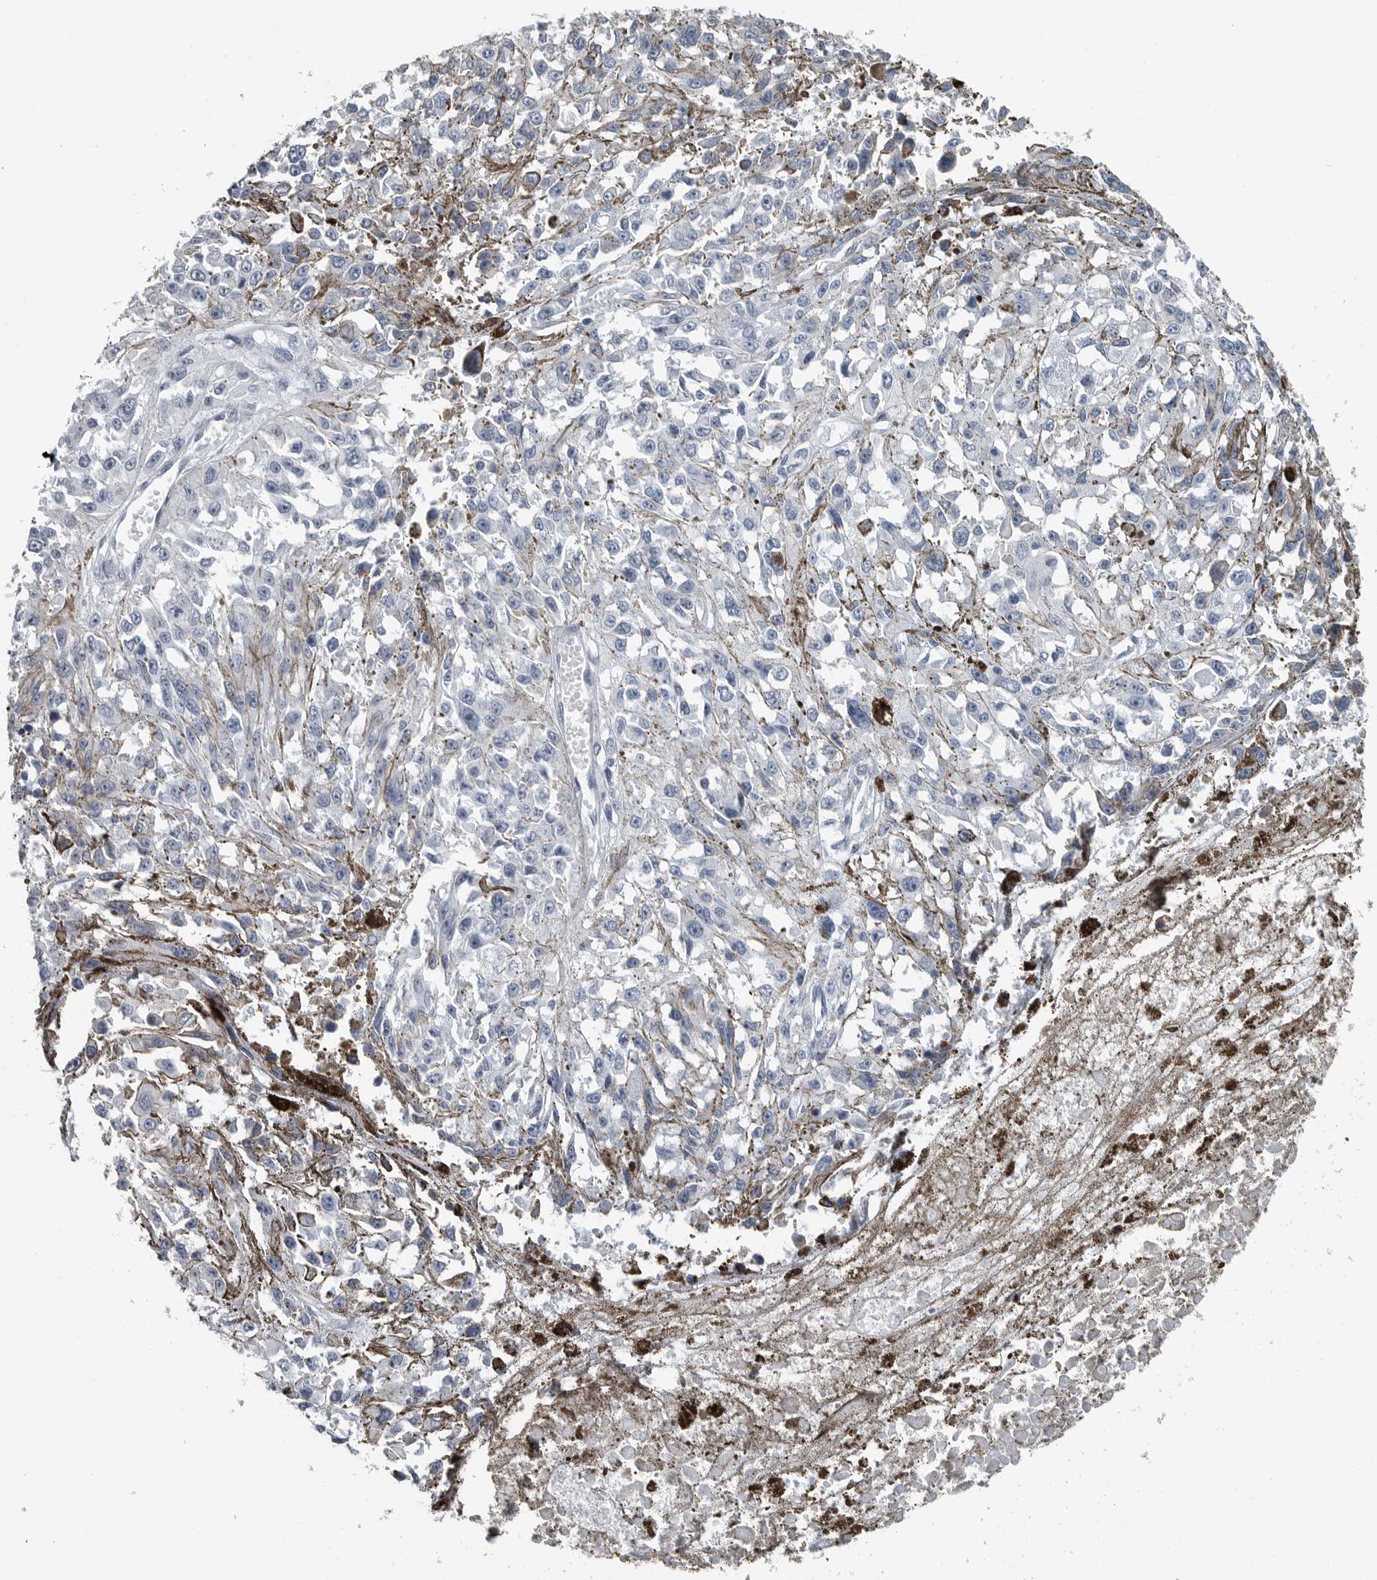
{"staining": {"intensity": "negative", "quantity": "none", "location": "none"}, "tissue": "melanoma", "cell_type": "Tumor cells", "image_type": "cancer", "snomed": [{"axis": "morphology", "description": "Malignant melanoma, Metastatic site"}, {"axis": "topography", "description": "Lymph node"}], "caption": "Human melanoma stained for a protein using IHC displays no staining in tumor cells.", "gene": "SPINK1", "patient": {"sex": "male", "age": 59}}